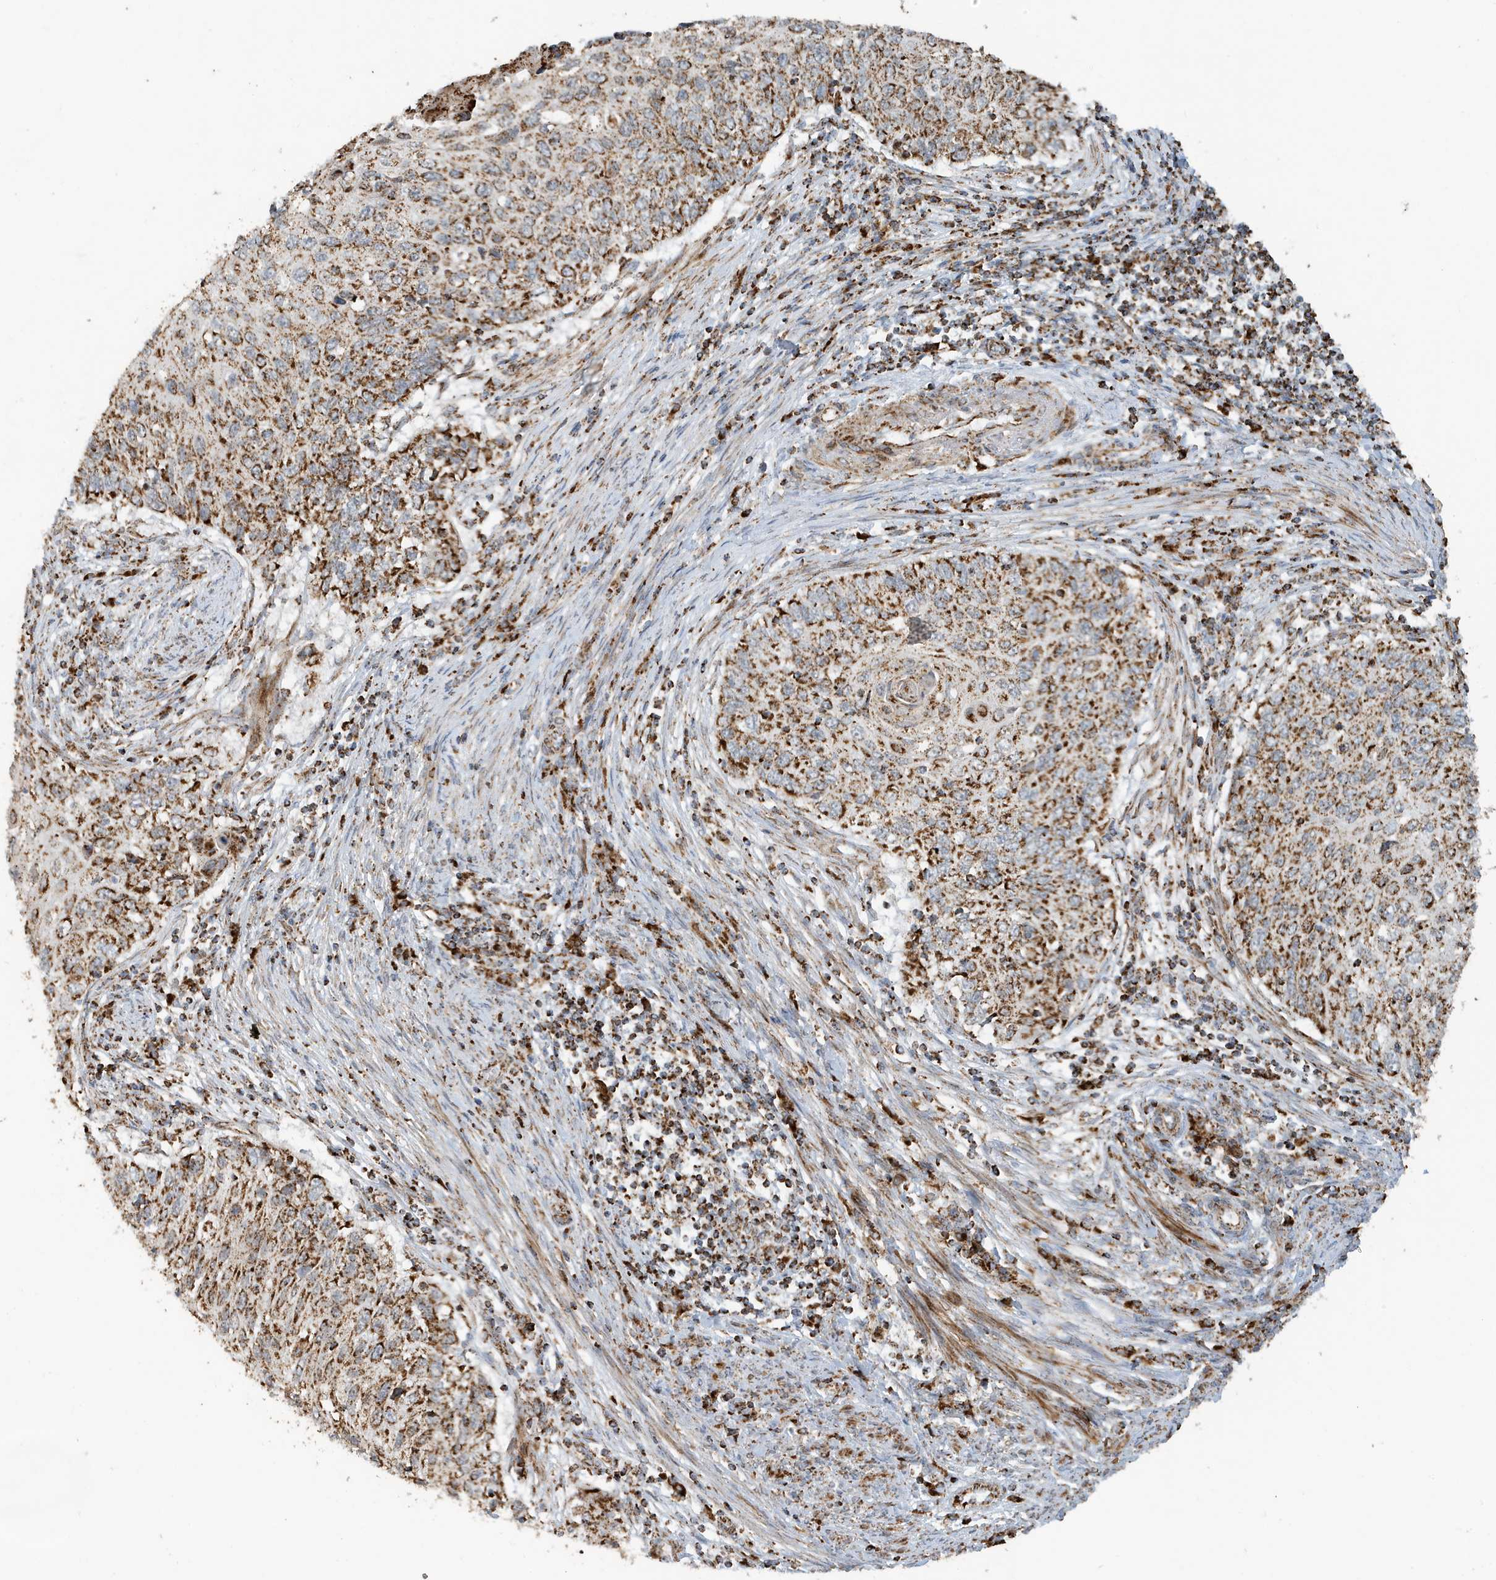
{"staining": {"intensity": "moderate", "quantity": ">75%", "location": "cytoplasmic/membranous"}, "tissue": "cervical cancer", "cell_type": "Tumor cells", "image_type": "cancer", "snomed": [{"axis": "morphology", "description": "Squamous cell carcinoma, NOS"}, {"axis": "topography", "description": "Cervix"}], "caption": "Immunohistochemical staining of squamous cell carcinoma (cervical) reveals moderate cytoplasmic/membranous protein expression in approximately >75% of tumor cells.", "gene": "MAN1A1", "patient": {"sex": "female", "age": 70}}